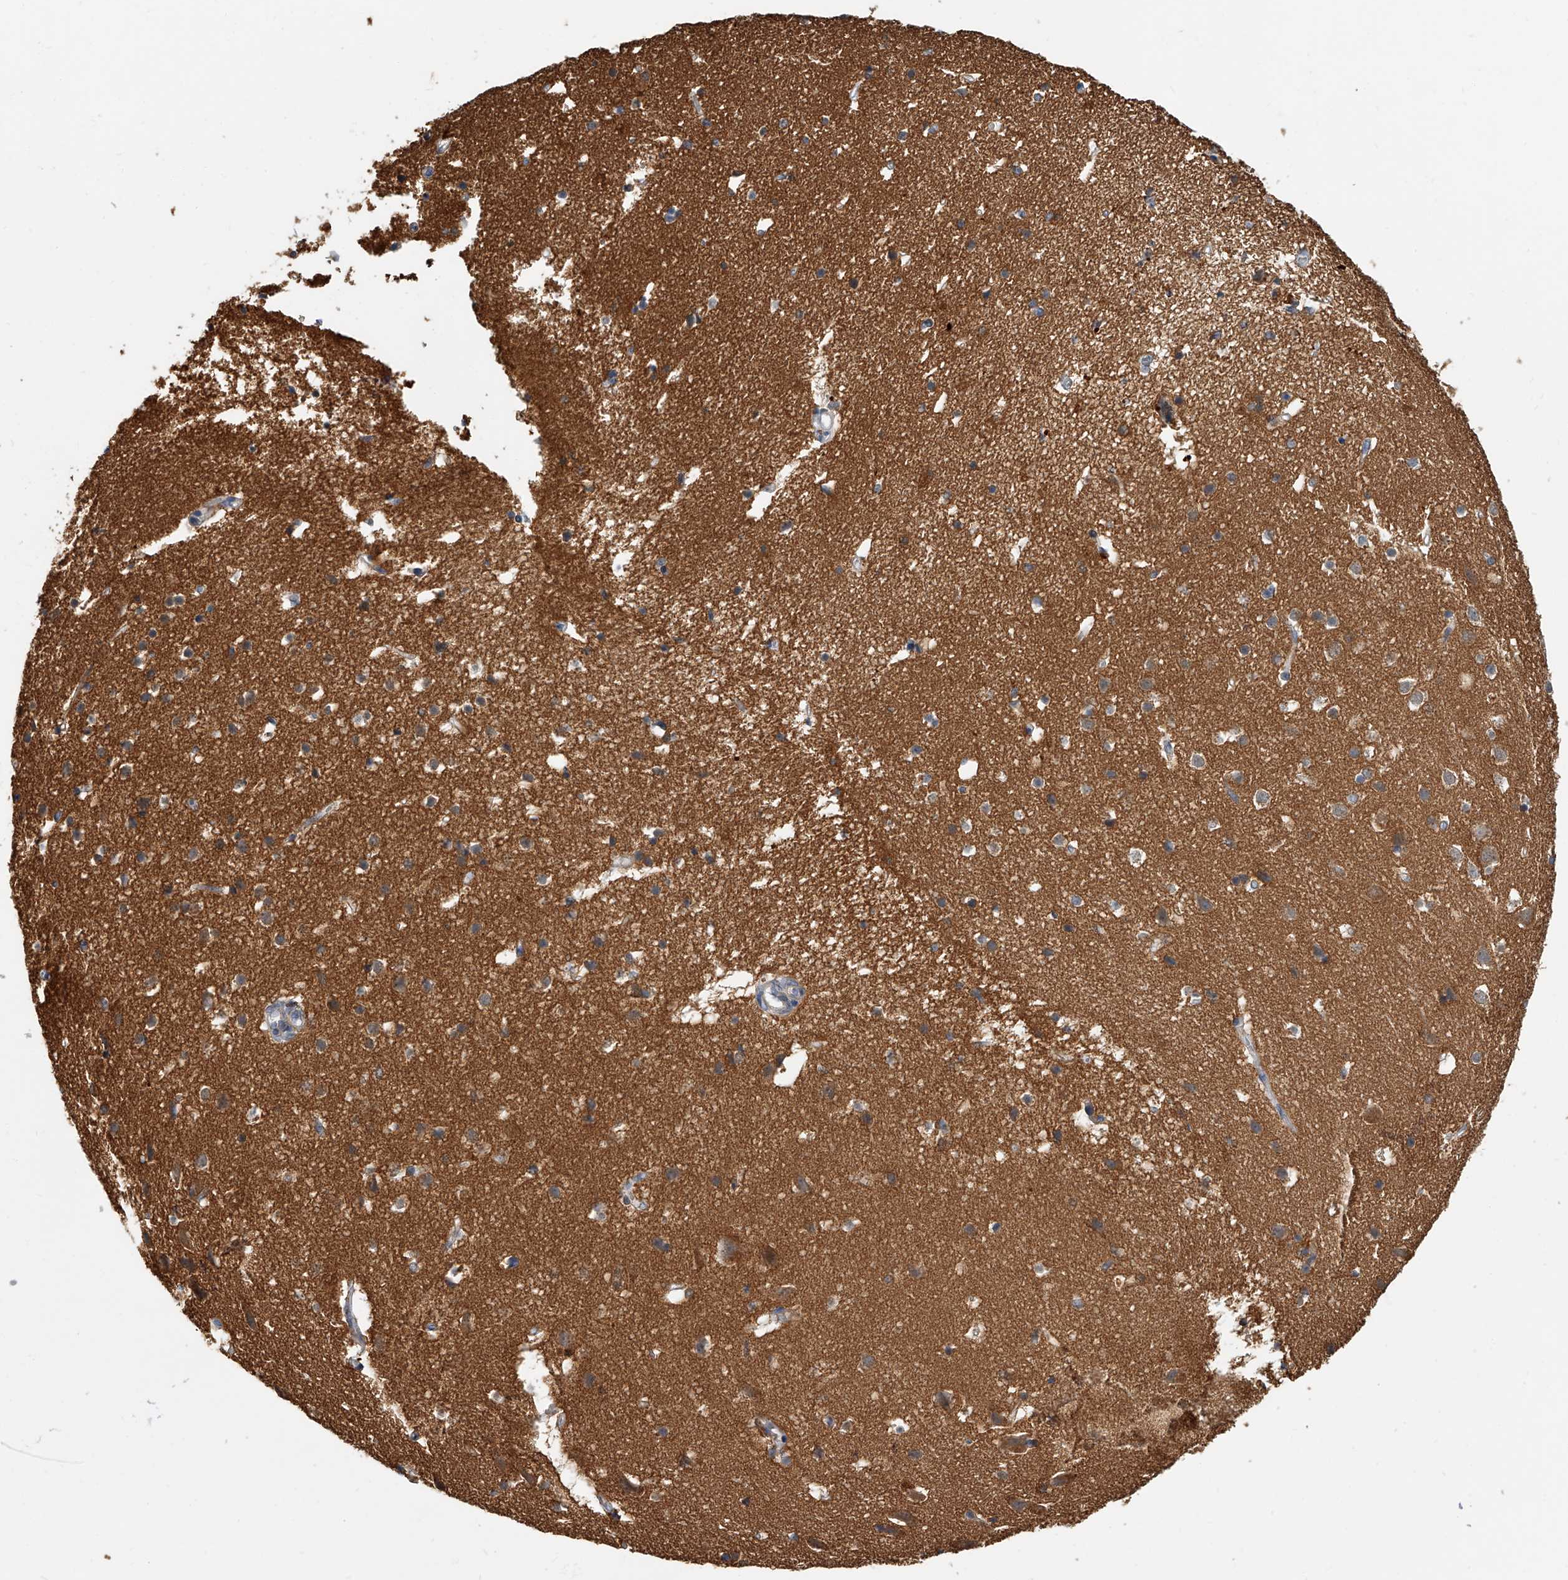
{"staining": {"intensity": "negative", "quantity": "none", "location": "none"}, "tissue": "cerebral cortex", "cell_type": "Endothelial cells", "image_type": "normal", "snomed": [{"axis": "morphology", "description": "Normal tissue, NOS"}, {"axis": "topography", "description": "Cerebral cortex"}], "caption": "A micrograph of human cerebral cortex is negative for staining in endothelial cells.", "gene": "CD200", "patient": {"sex": "male", "age": 54}}